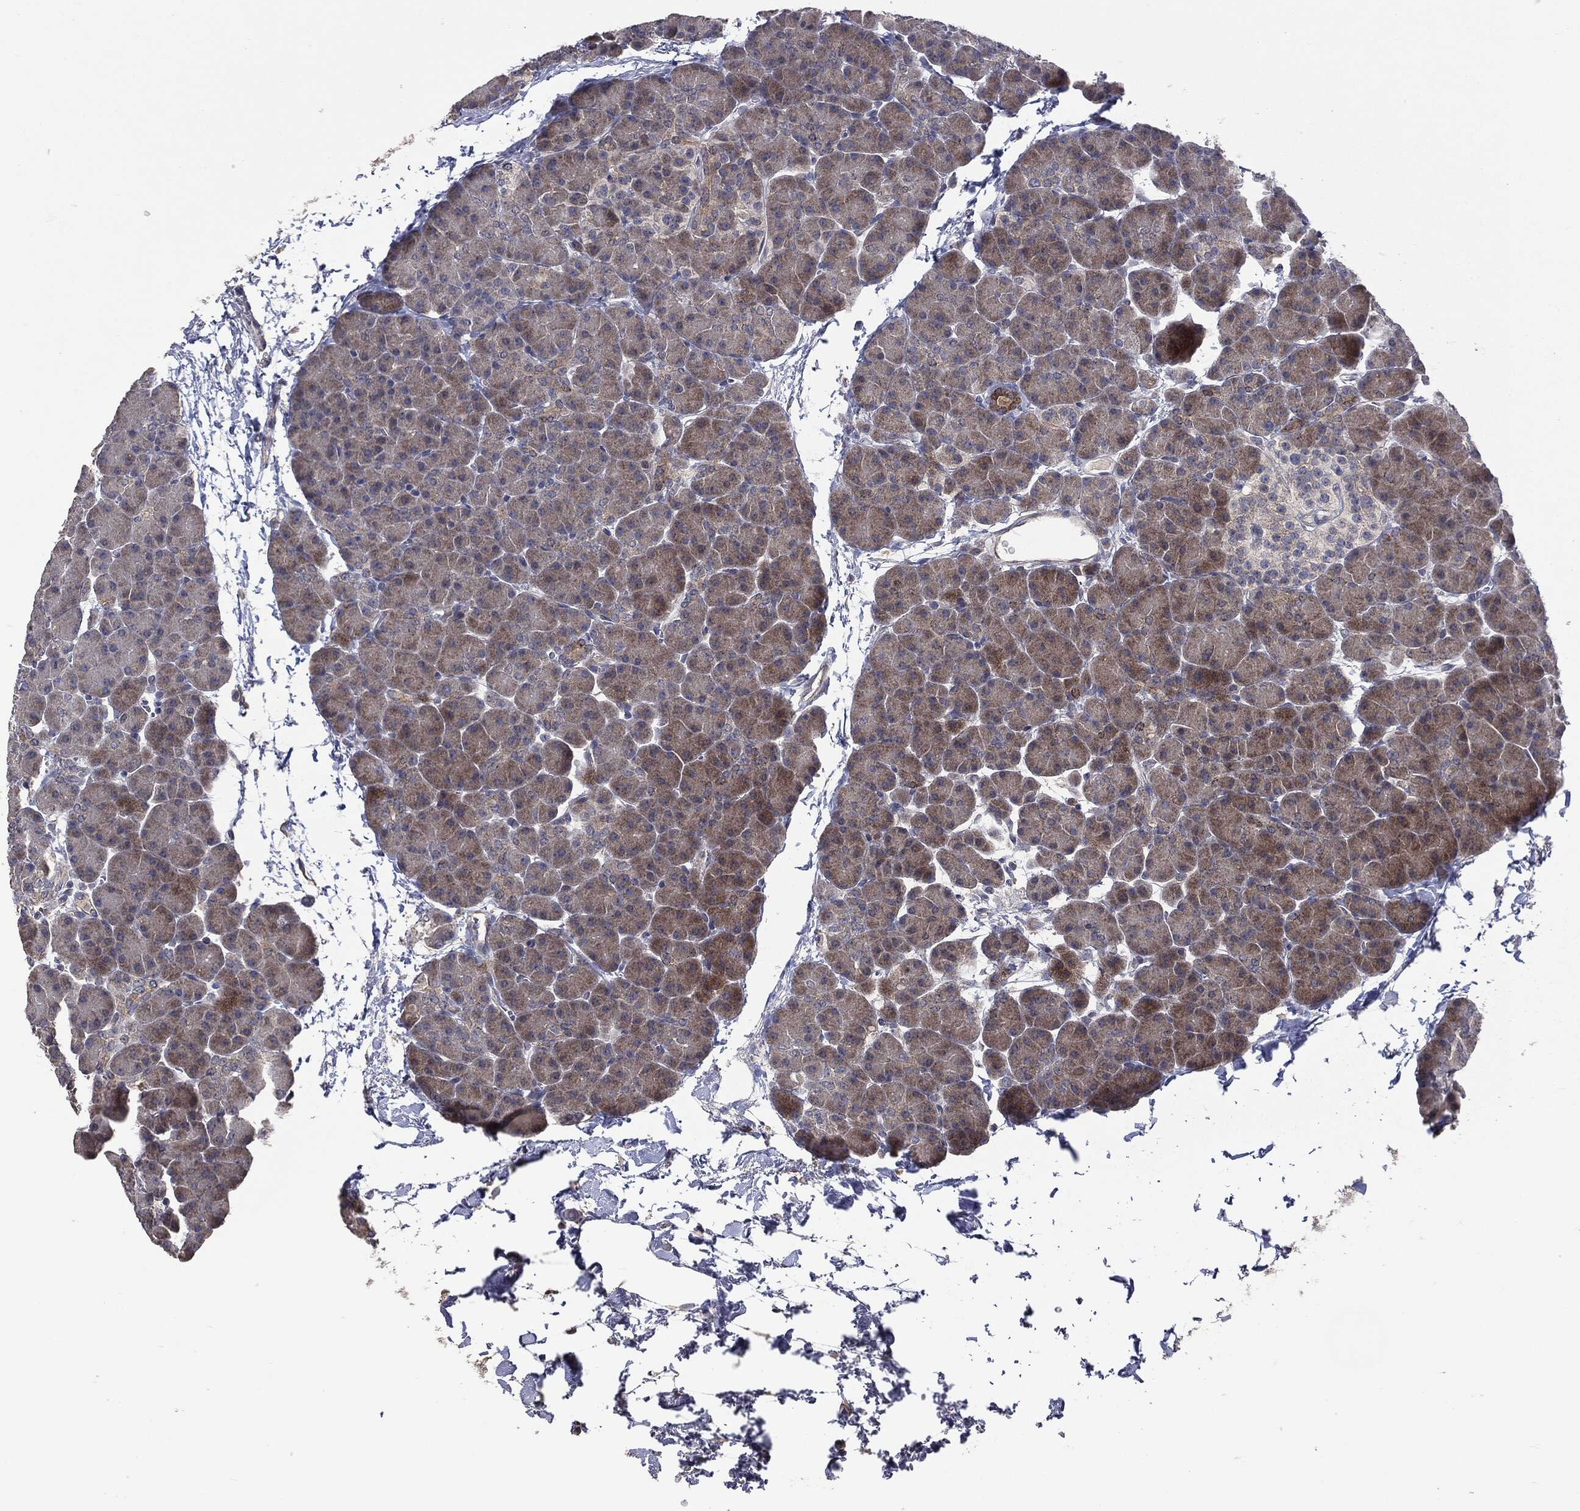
{"staining": {"intensity": "moderate", "quantity": "<25%", "location": "cytoplasmic/membranous"}, "tissue": "pancreas", "cell_type": "Exocrine glandular cells", "image_type": "normal", "snomed": [{"axis": "morphology", "description": "Normal tissue, NOS"}, {"axis": "topography", "description": "Pancreas"}], "caption": "A brown stain labels moderate cytoplasmic/membranous staining of a protein in exocrine glandular cells of unremarkable human pancreas. (Stains: DAB (3,3'-diaminobenzidine) in brown, nuclei in blue, Microscopy: brightfield microscopy at high magnification).", "gene": "MTOR", "patient": {"sex": "female", "age": 44}}